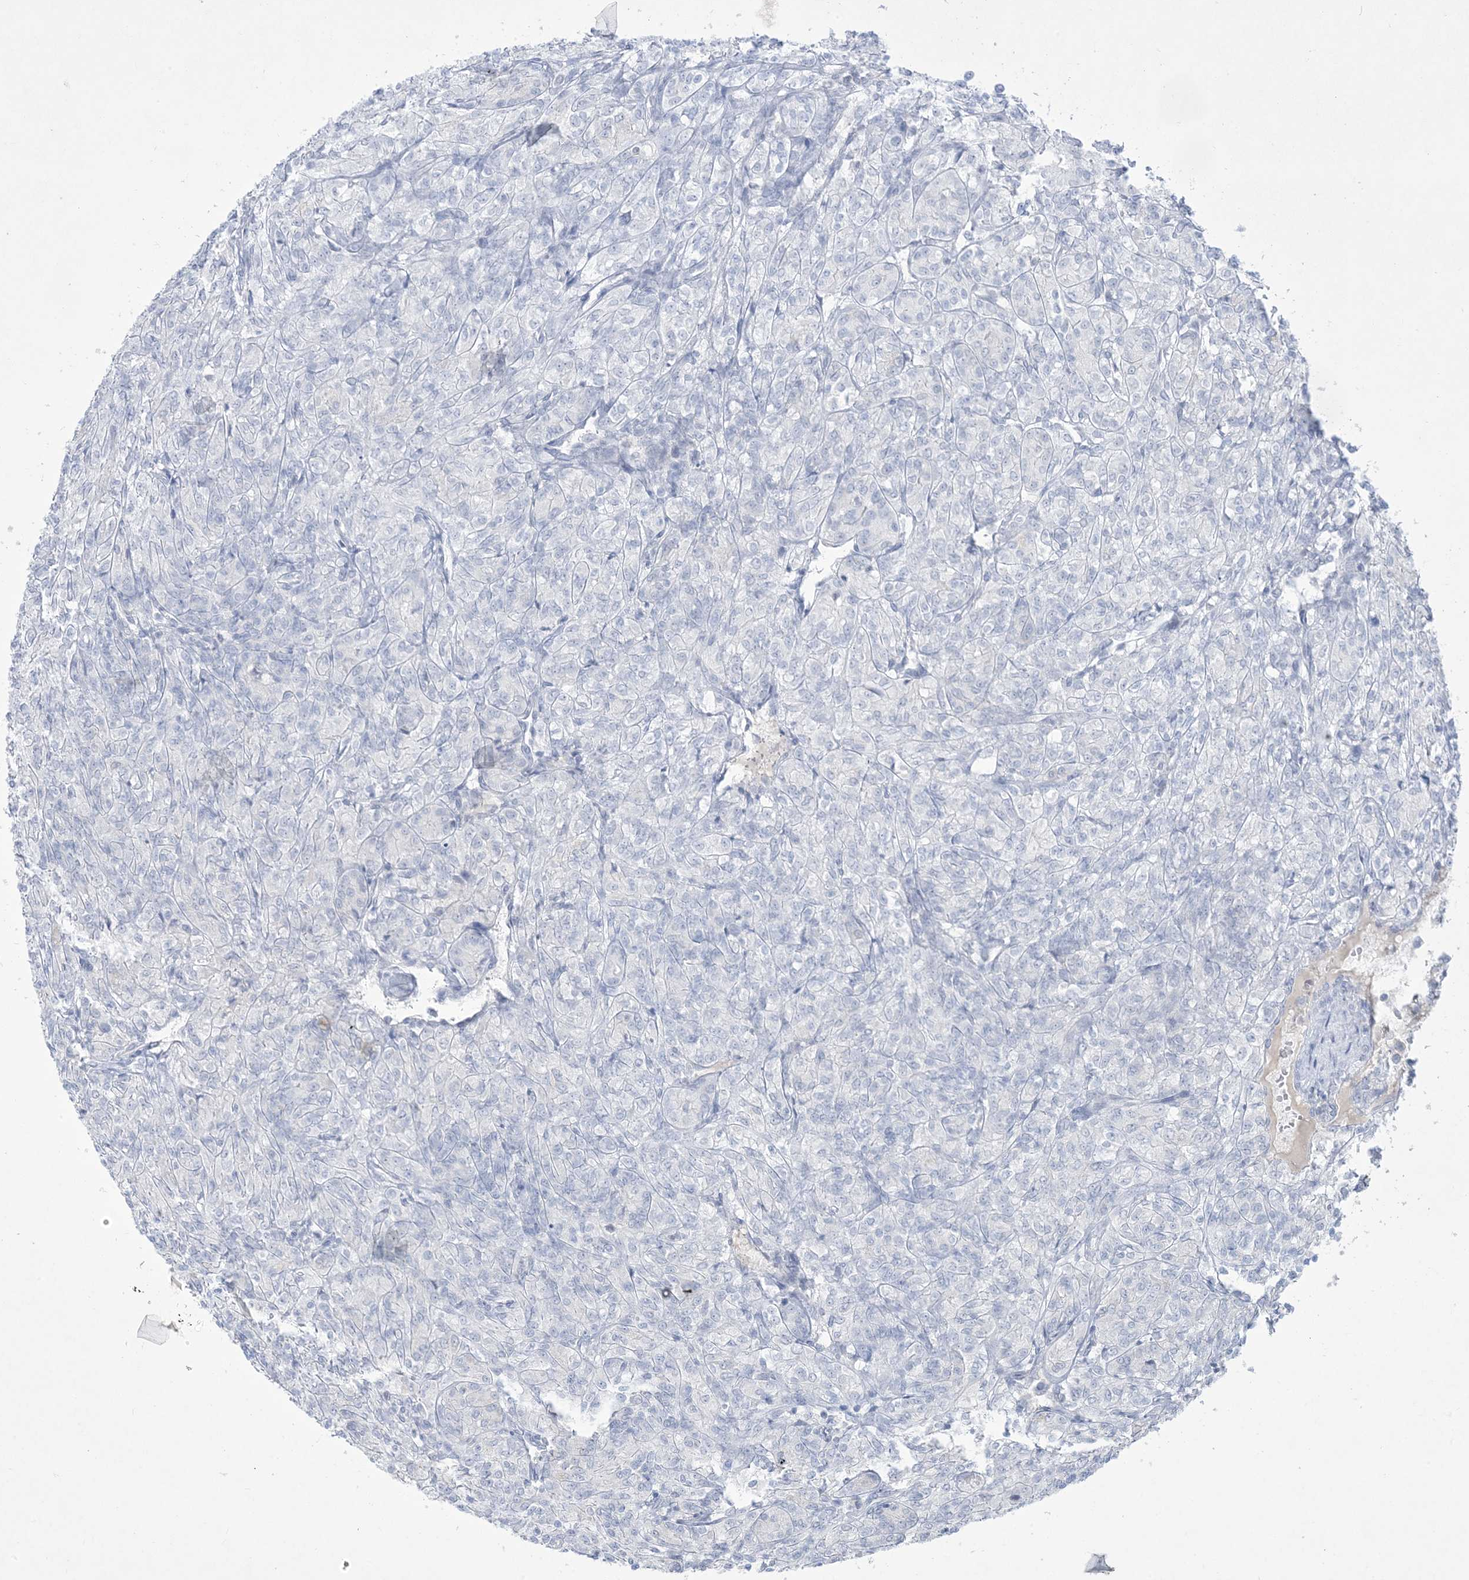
{"staining": {"intensity": "negative", "quantity": "none", "location": "none"}, "tissue": "renal cancer", "cell_type": "Tumor cells", "image_type": "cancer", "snomed": [{"axis": "morphology", "description": "Adenocarcinoma, NOS"}, {"axis": "topography", "description": "Kidney"}], "caption": "Tumor cells show no significant protein positivity in adenocarcinoma (renal).", "gene": "HOMEZ", "patient": {"sex": "male", "age": 77}}